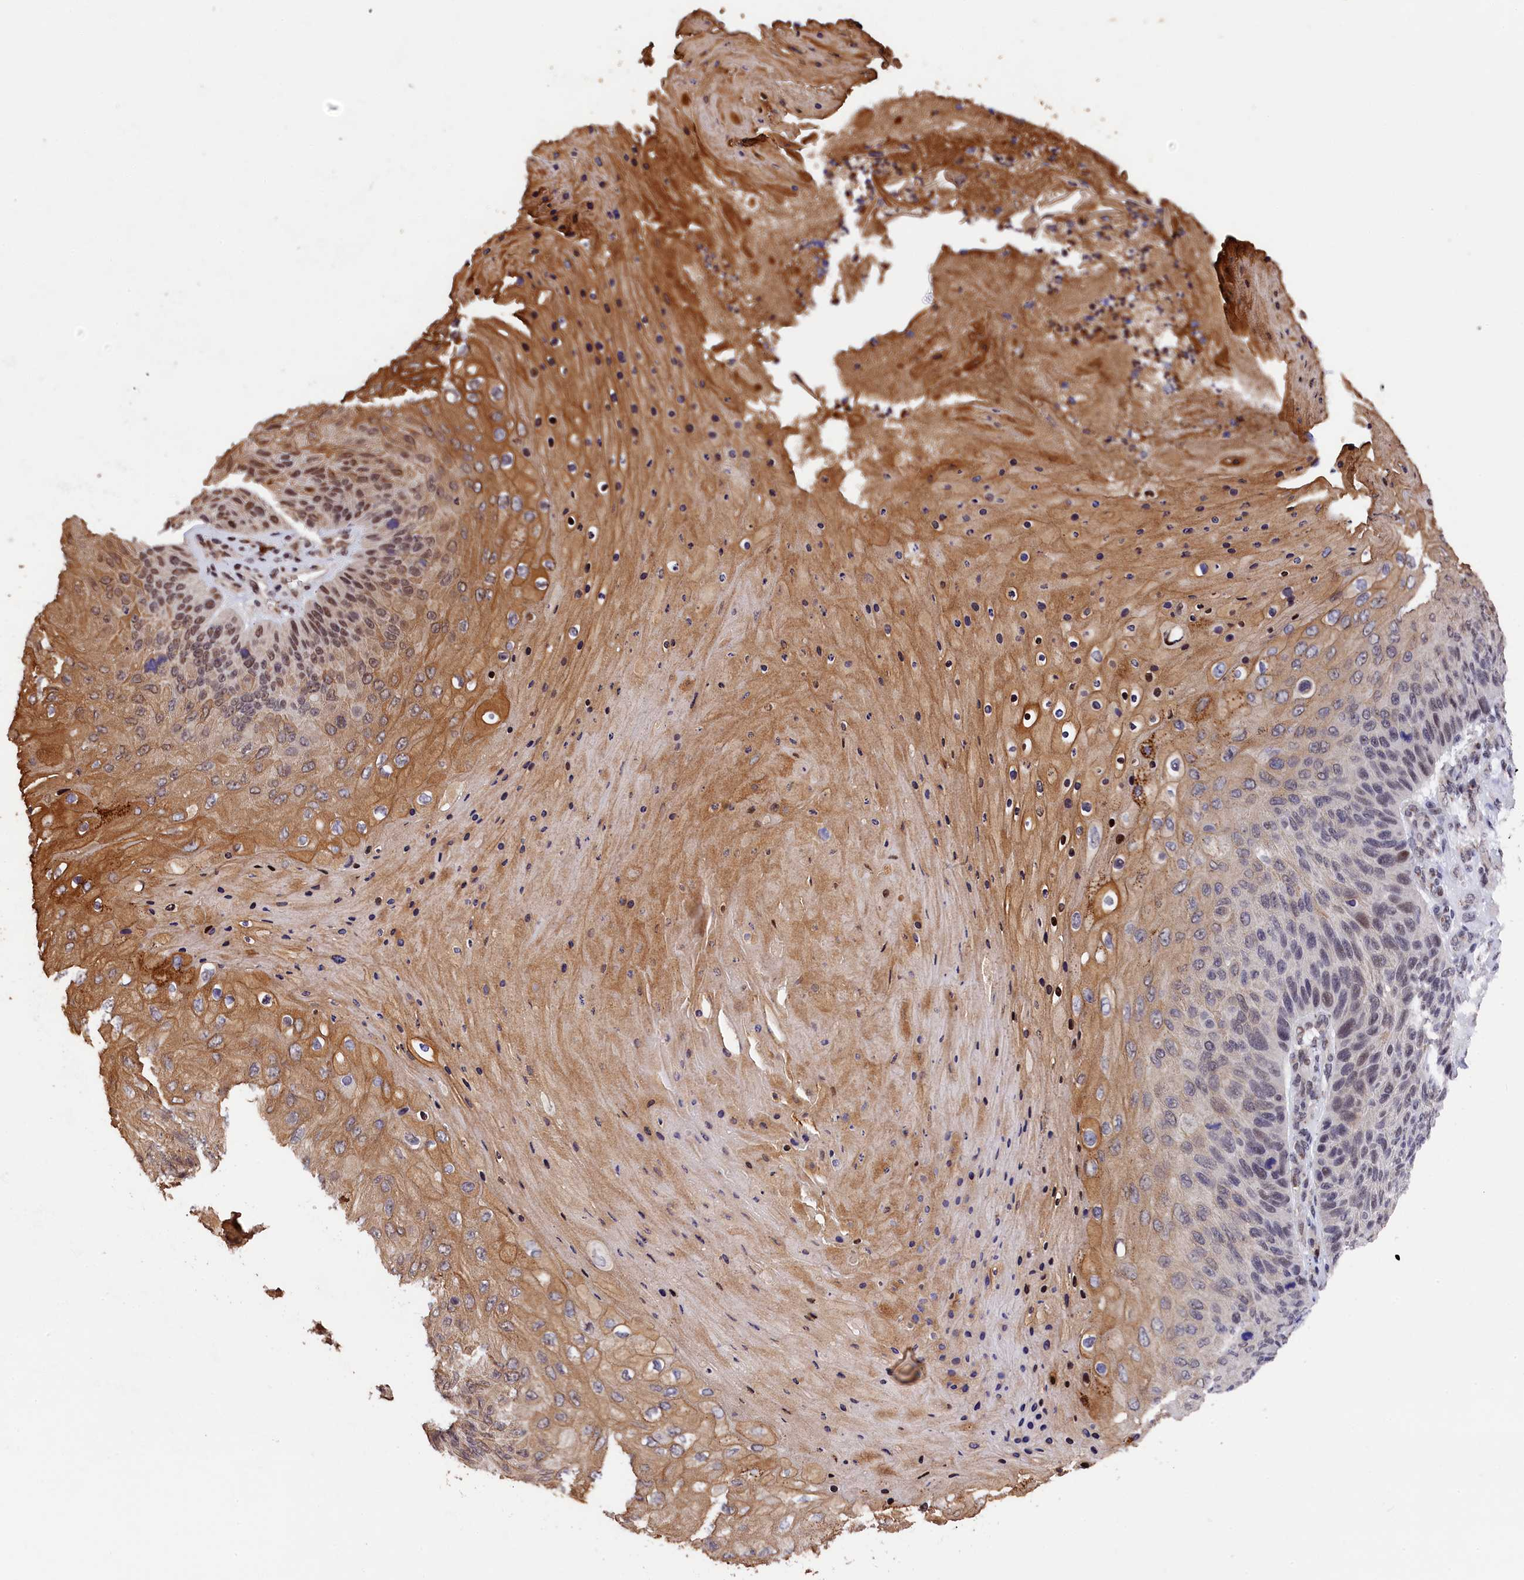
{"staining": {"intensity": "moderate", "quantity": "25%-75%", "location": "cytoplasmic/membranous,nuclear"}, "tissue": "skin cancer", "cell_type": "Tumor cells", "image_type": "cancer", "snomed": [{"axis": "morphology", "description": "Squamous cell carcinoma, NOS"}, {"axis": "topography", "description": "Skin"}], "caption": "The image displays staining of skin squamous cell carcinoma, revealing moderate cytoplasmic/membranous and nuclear protein positivity (brown color) within tumor cells. (Brightfield microscopy of DAB IHC at high magnification).", "gene": "ADIG", "patient": {"sex": "female", "age": 88}}